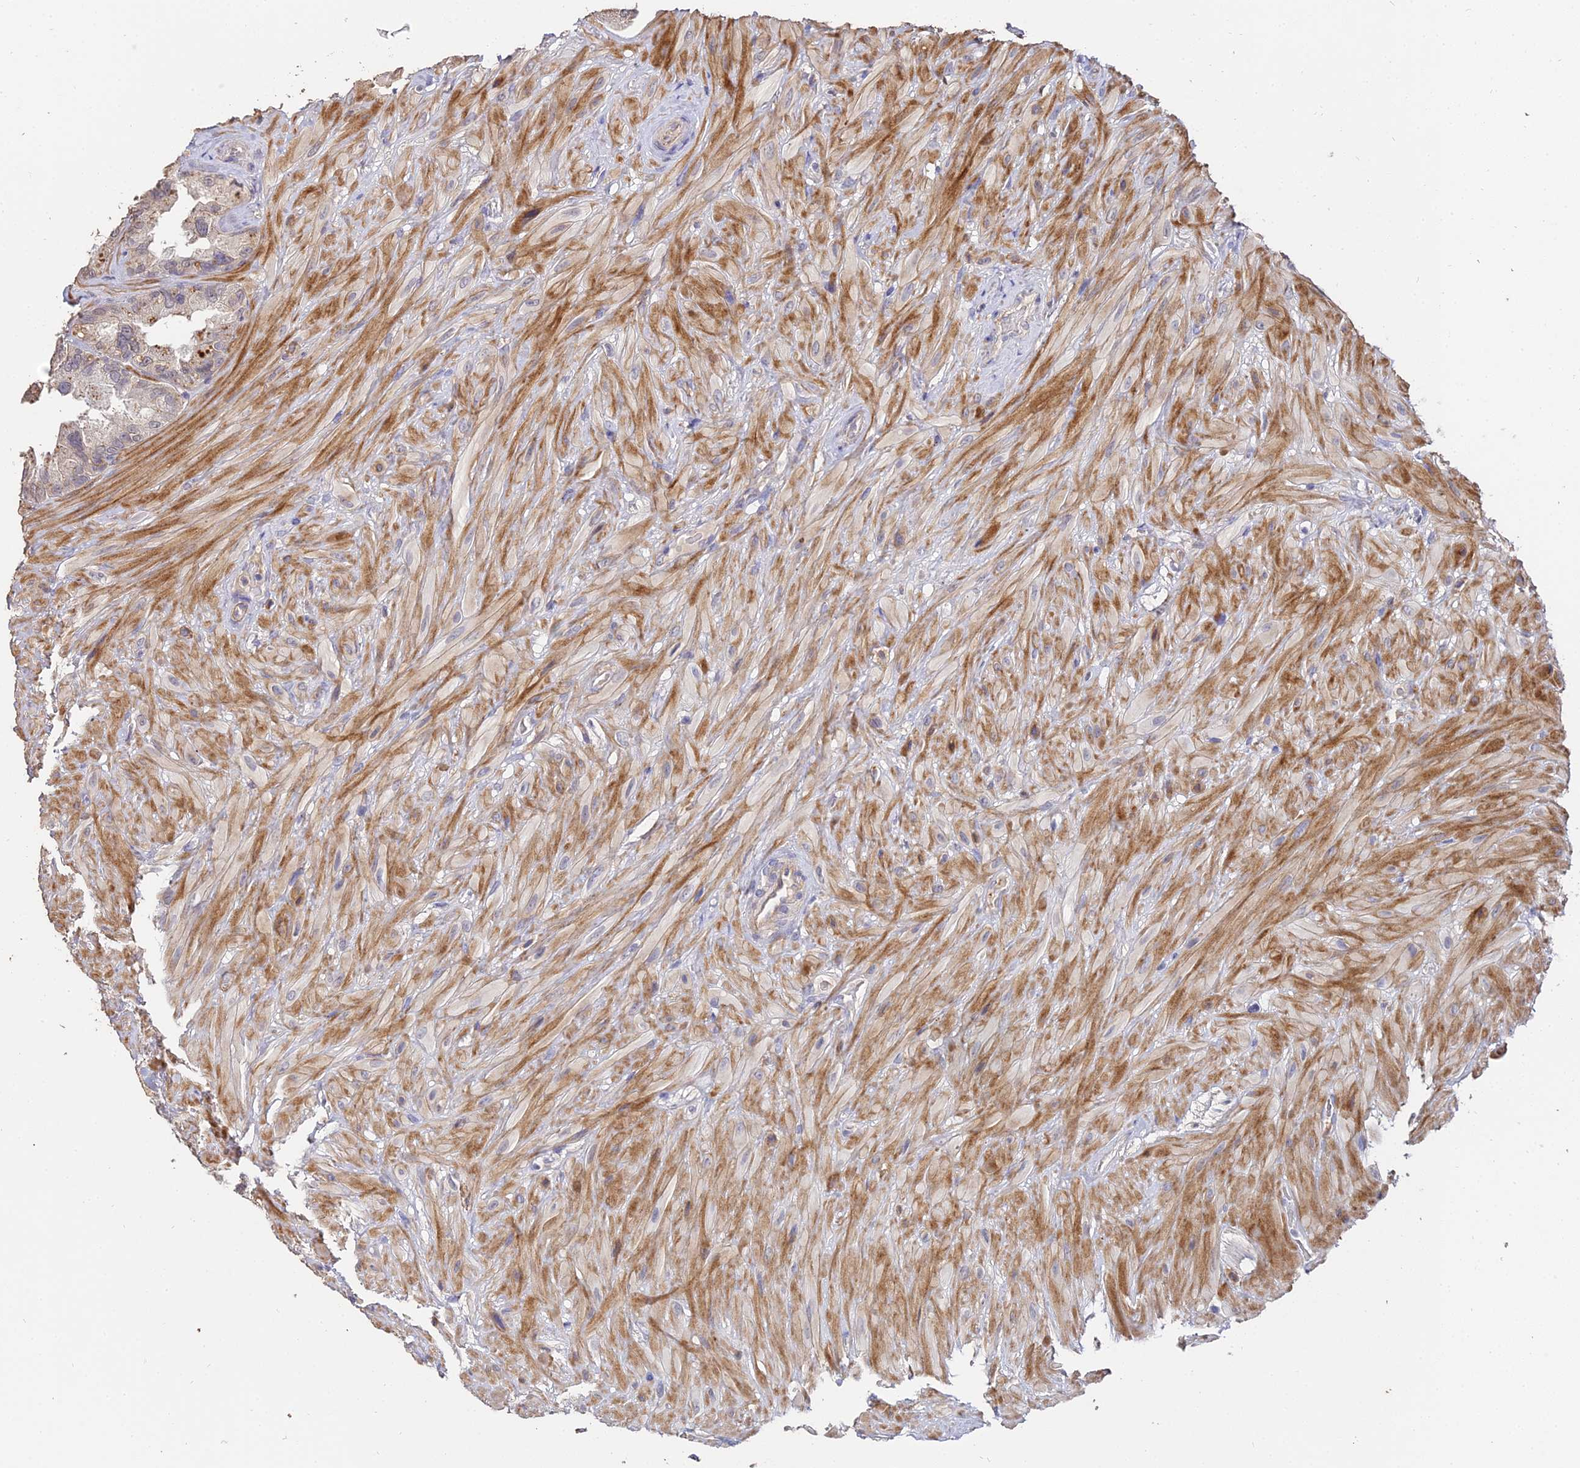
{"staining": {"intensity": "weak", "quantity": "25%-75%", "location": "cytoplasmic/membranous"}, "tissue": "seminal vesicle", "cell_type": "Glandular cells", "image_type": "normal", "snomed": [{"axis": "morphology", "description": "Normal tissue, NOS"}, {"axis": "topography", "description": "Seminal veicle"}, {"axis": "topography", "description": "Peripheral nerve tissue"}], "caption": "Normal seminal vesicle shows weak cytoplasmic/membranous expression in approximately 25%-75% of glandular cells, visualized by immunohistochemistry.", "gene": "LSM5", "patient": {"sex": "male", "age": 67}}